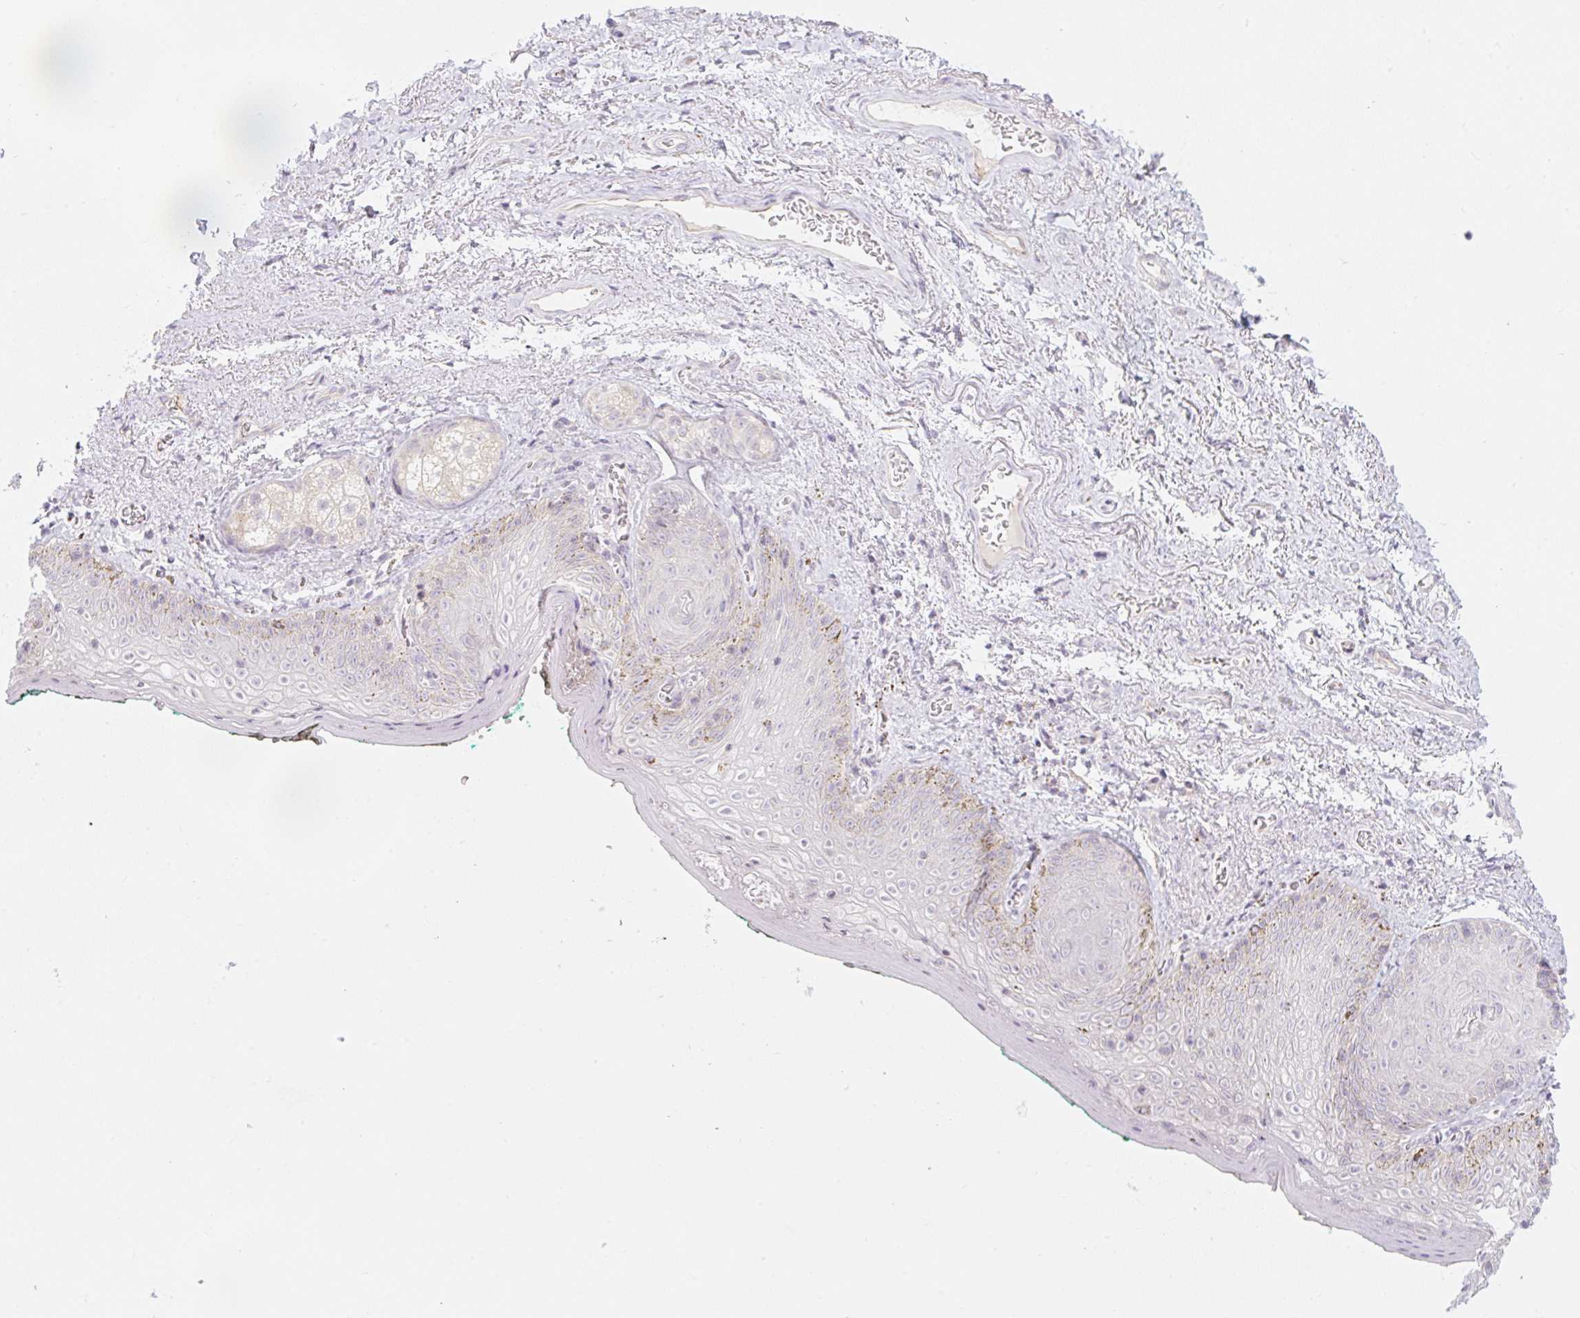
{"staining": {"intensity": "weak", "quantity": "<25%", "location": "cytoplasmic/membranous"}, "tissue": "vagina", "cell_type": "Squamous epithelial cells", "image_type": "normal", "snomed": [{"axis": "morphology", "description": "Normal tissue, NOS"}, {"axis": "topography", "description": "Vulva"}, {"axis": "topography", "description": "Vagina"}, {"axis": "topography", "description": "Peripheral nerve tissue"}], "caption": "Image shows no significant protein positivity in squamous epithelial cells of unremarkable vagina.", "gene": "CASKIN1", "patient": {"sex": "female", "age": 66}}